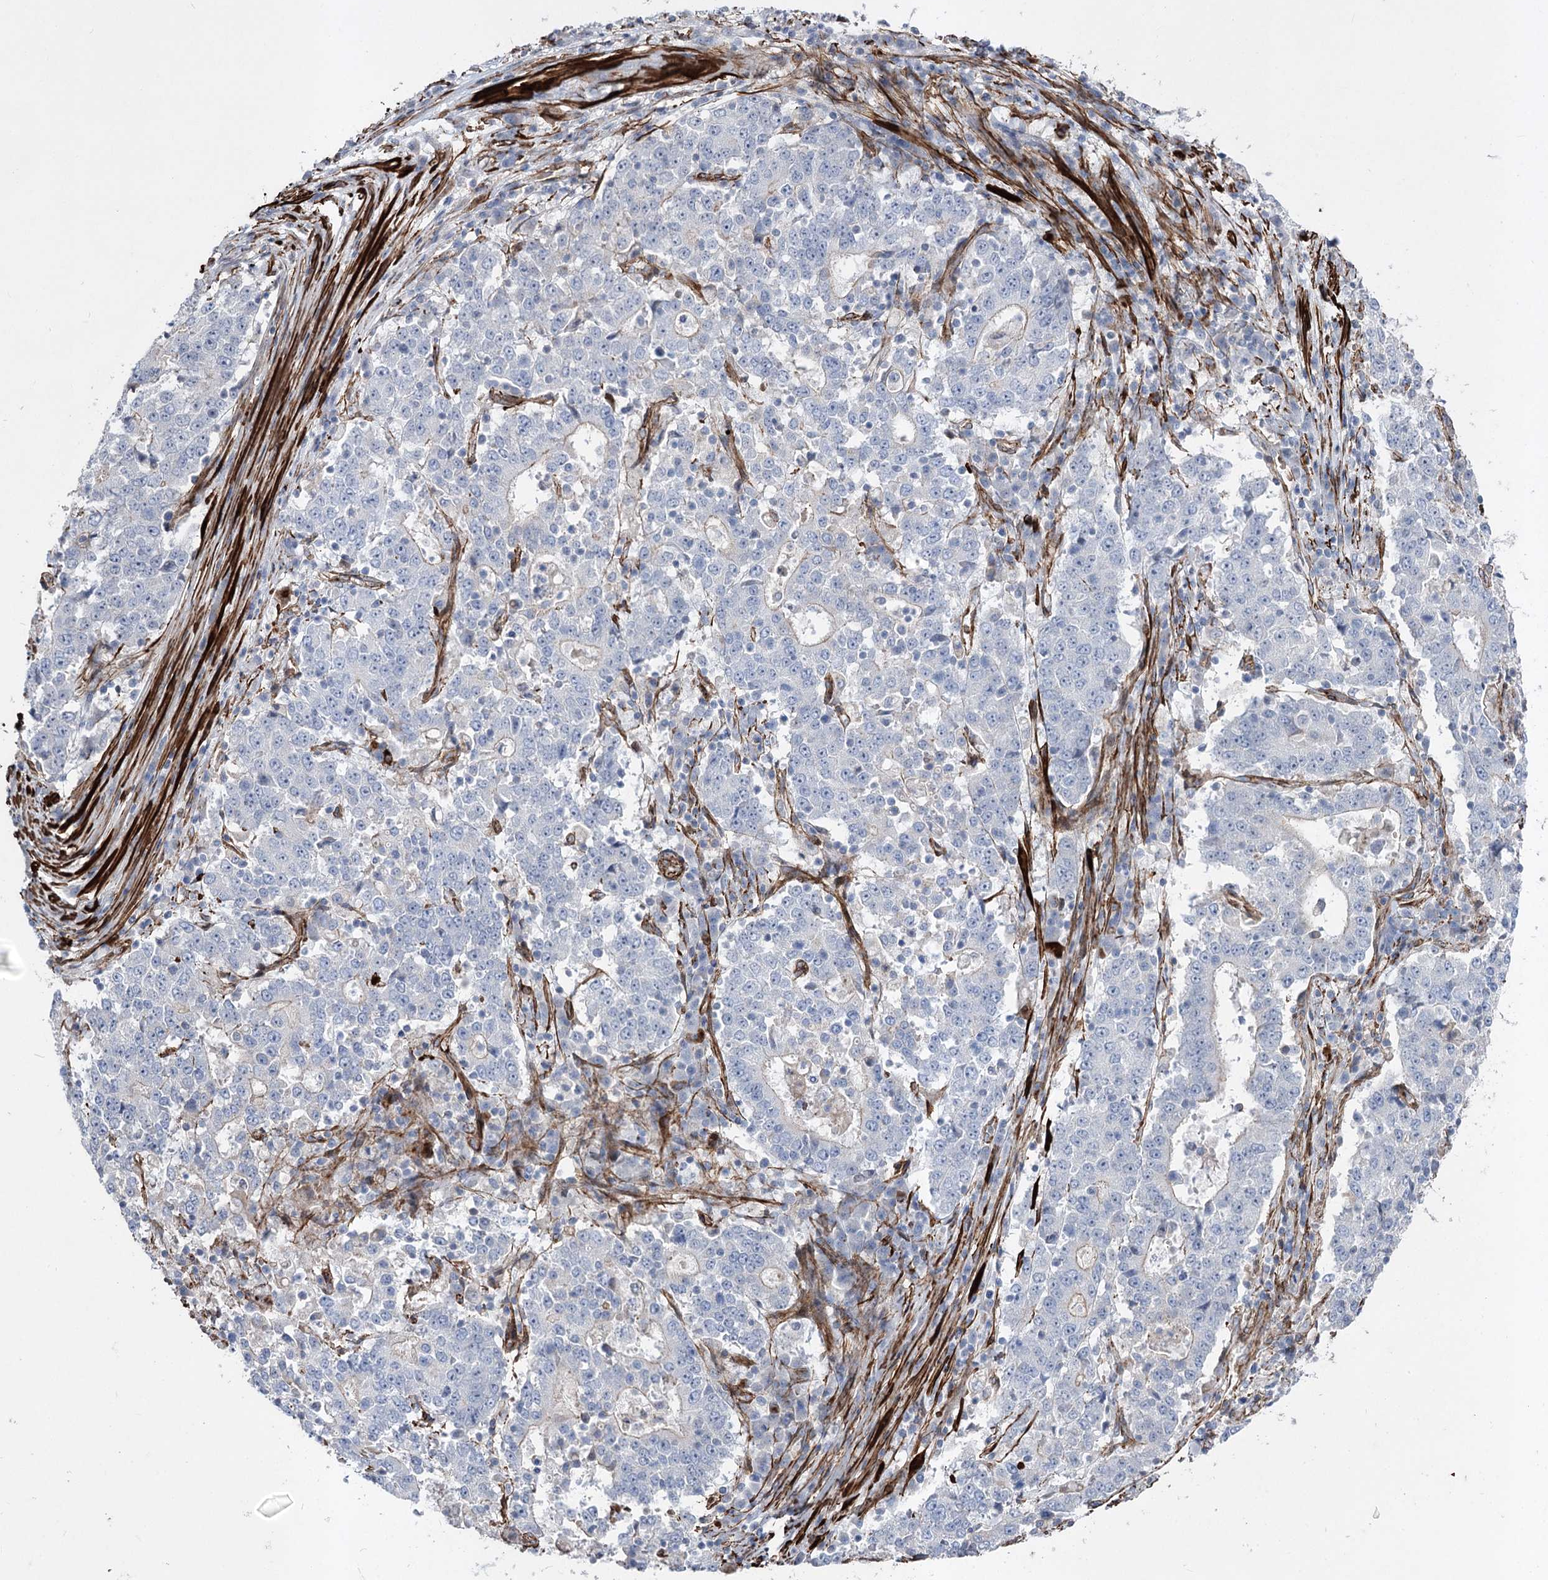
{"staining": {"intensity": "negative", "quantity": "none", "location": "none"}, "tissue": "stomach cancer", "cell_type": "Tumor cells", "image_type": "cancer", "snomed": [{"axis": "morphology", "description": "Adenocarcinoma, NOS"}, {"axis": "topography", "description": "Stomach"}], "caption": "The immunohistochemistry image has no significant expression in tumor cells of adenocarcinoma (stomach) tissue. Nuclei are stained in blue.", "gene": "ARHGAP20", "patient": {"sex": "male", "age": 59}}